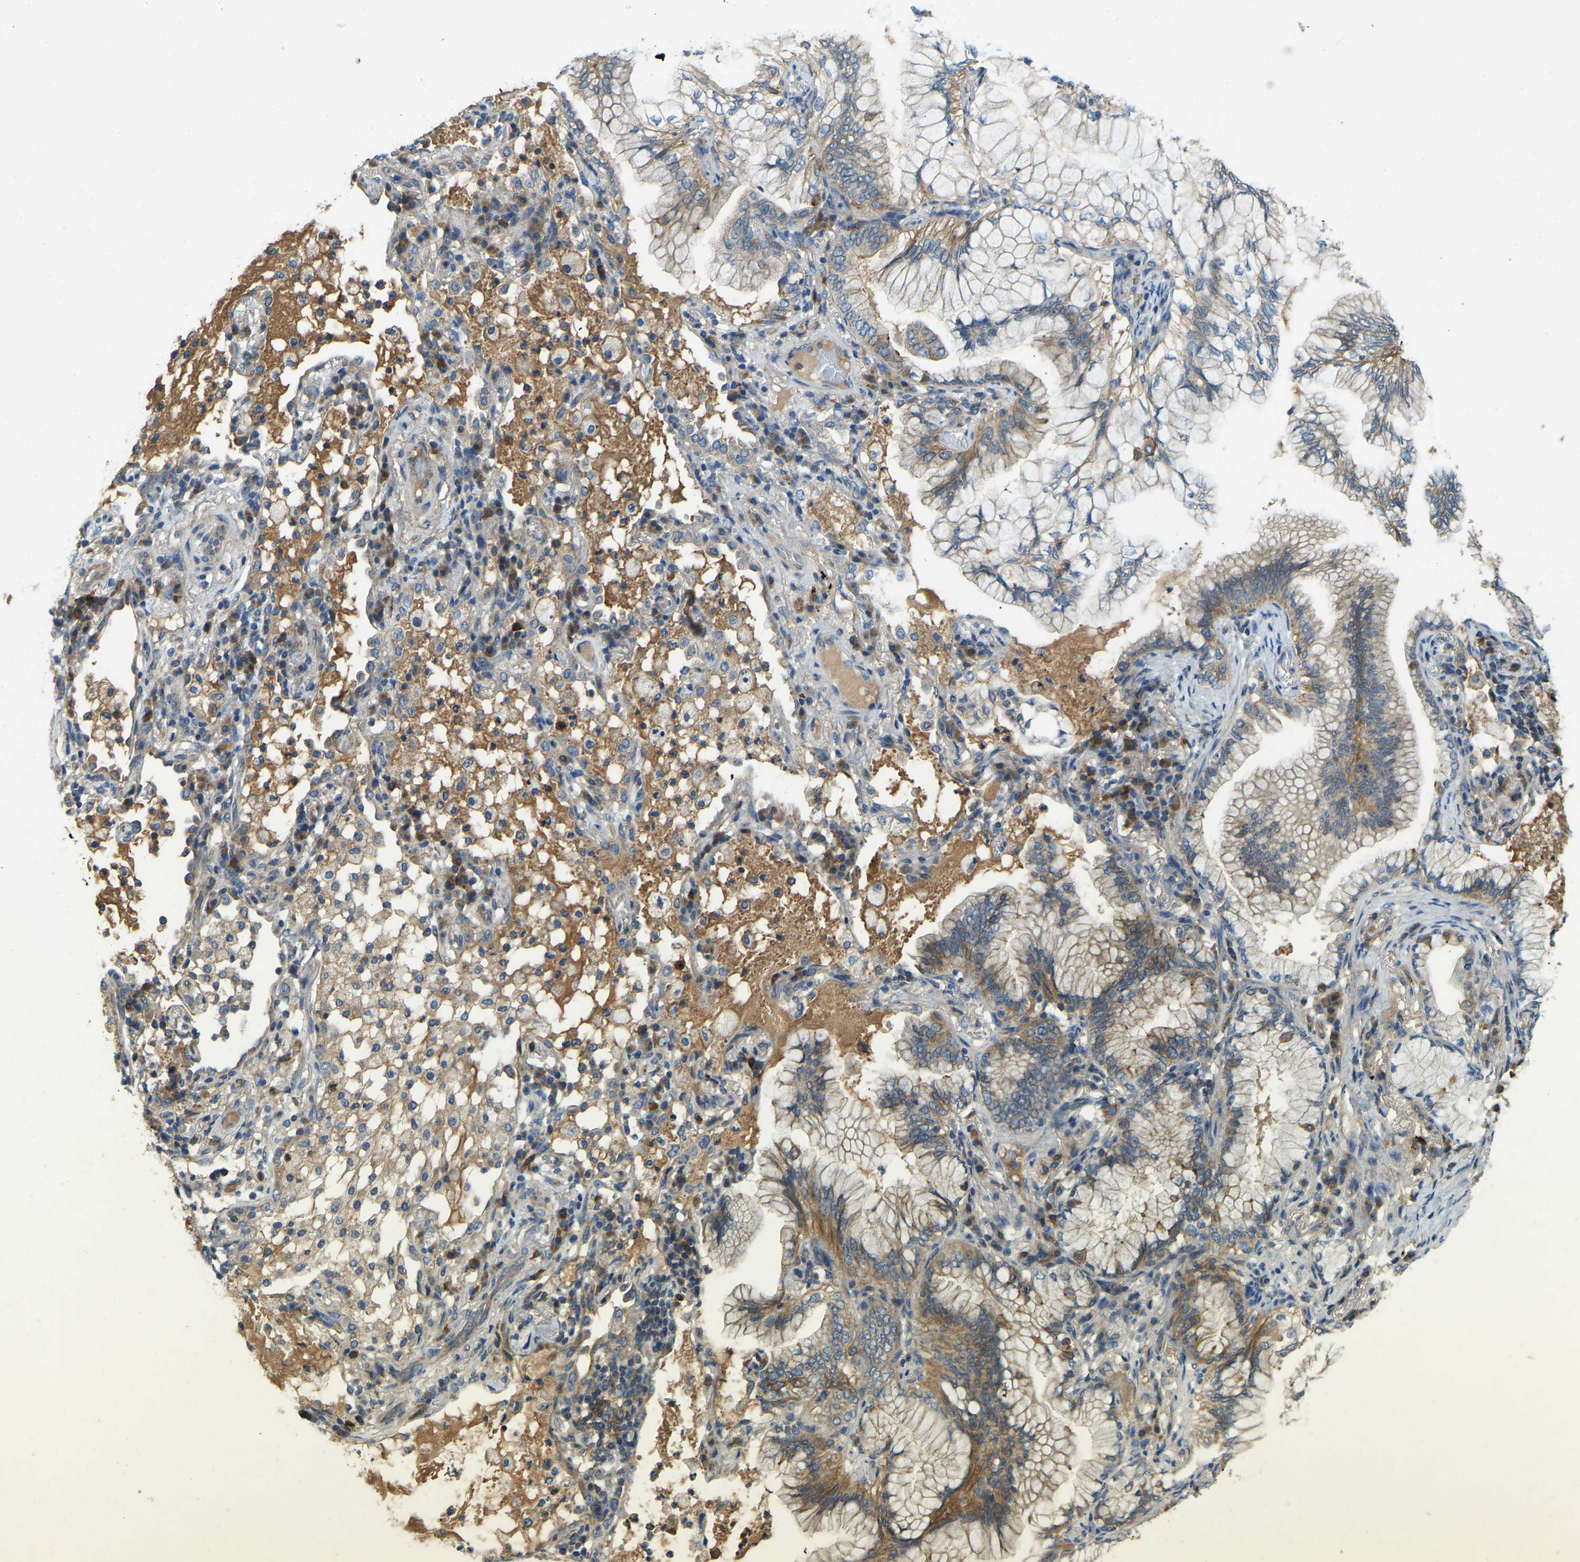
{"staining": {"intensity": "moderate", "quantity": "25%-75%", "location": "cytoplasmic/membranous"}, "tissue": "lung cancer", "cell_type": "Tumor cells", "image_type": "cancer", "snomed": [{"axis": "morphology", "description": "Adenocarcinoma, NOS"}, {"axis": "topography", "description": "Lung"}], "caption": "Immunohistochemical staining of lung adenocarcinoma exhibits medium levels of moderate cytoplasmic/membranous staining in about 25%-75% of tumor cells.", "gene": "ATP8B1", "patient": {"sex": "female", "age": 70}}